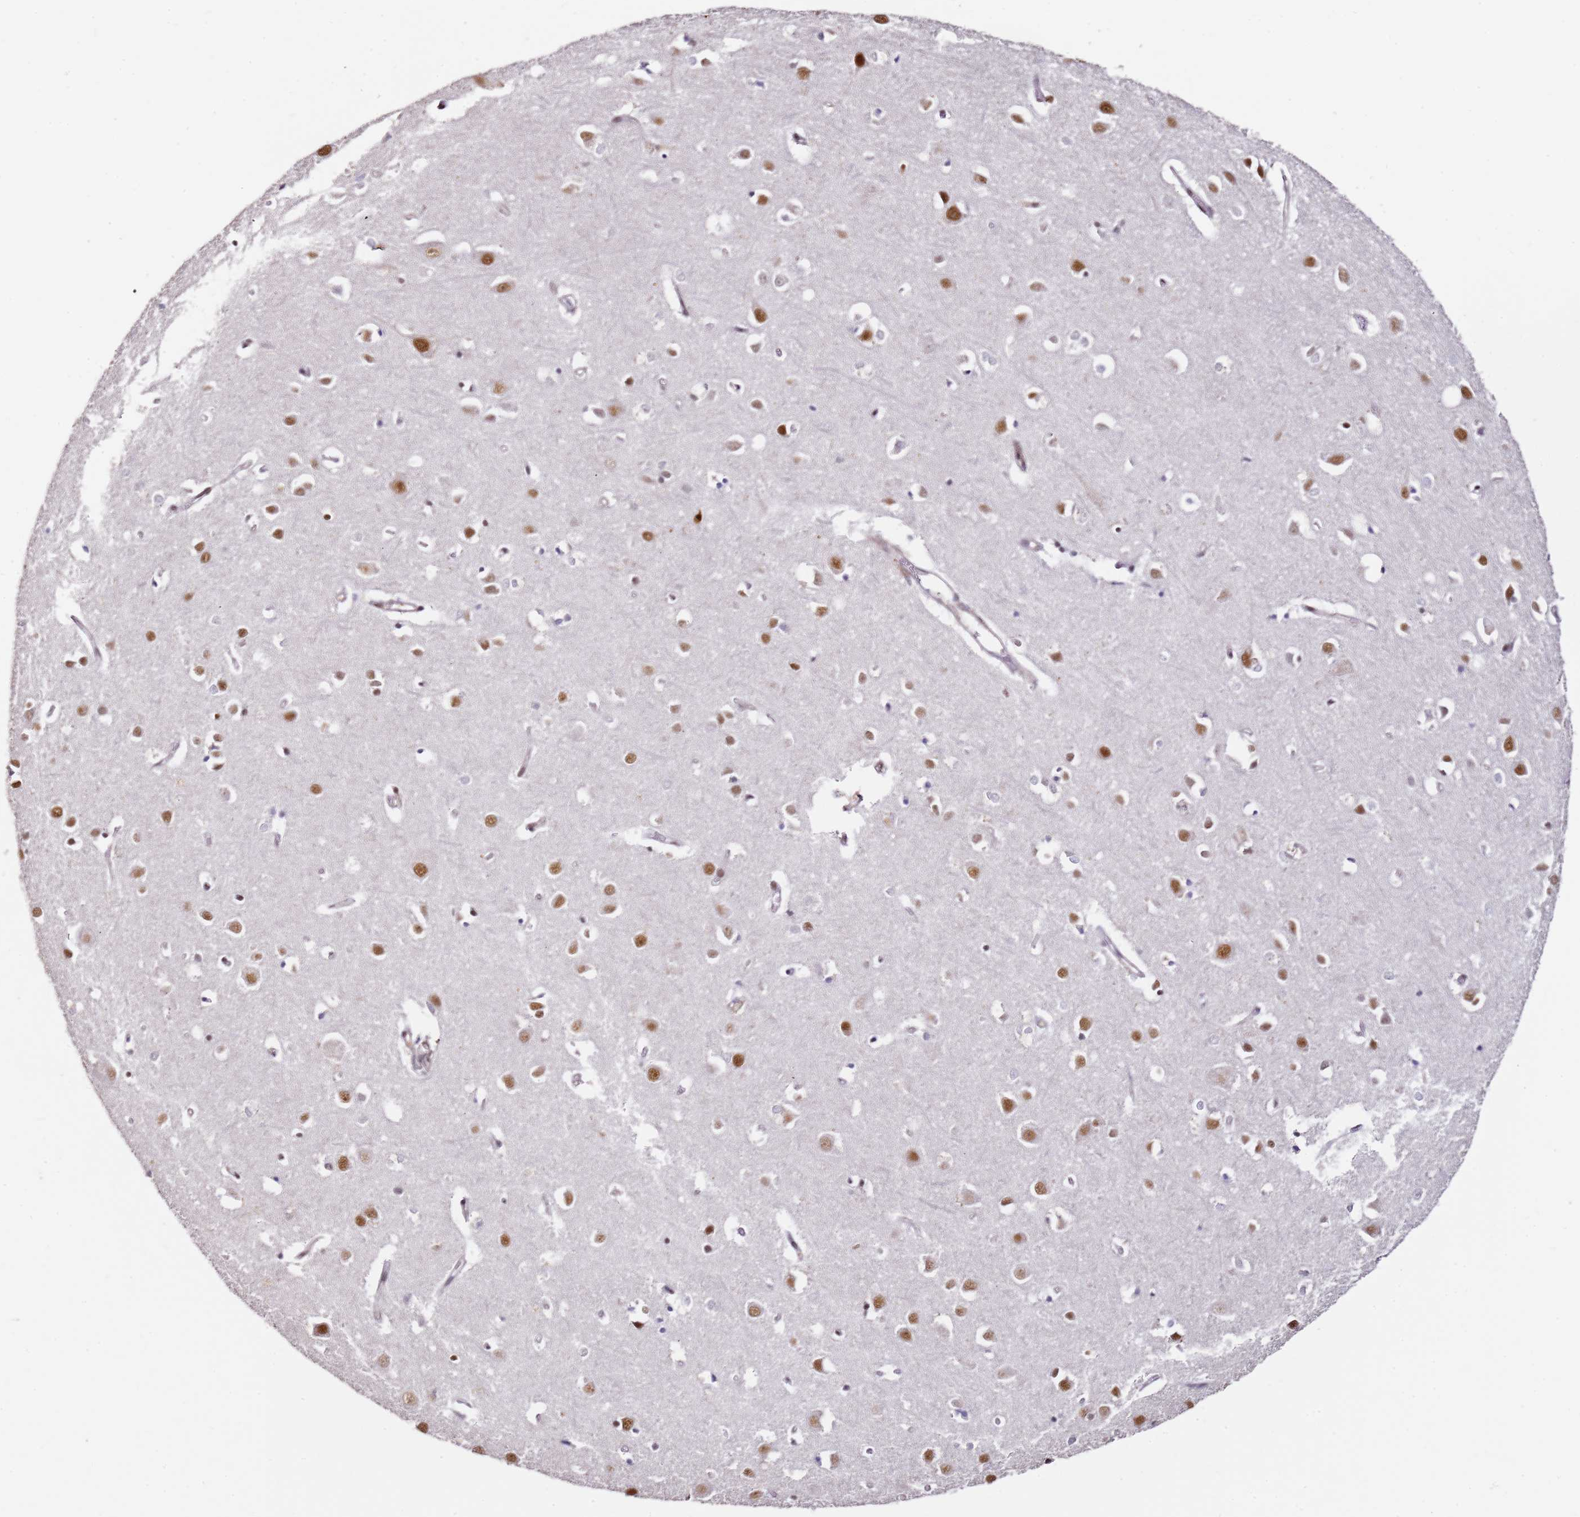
{"staining": {"intensity": "negative", "quantity": "none", "location": "none"}, "tissue": "cerebral cortex", "cell_type": "Endothelial cells", "image_type": "normal", "snomed": [{"axis": "morphology", "description": "Normal tissue, NOS"}, {"axis": "topography", "description": "Cerebral cortex"}], "caption": "The micrograph shows no staining of endothelial cells in normal cerebral cortex.", "gene": "PSMD4", "patient": {"sex": "female", "age": 64}}